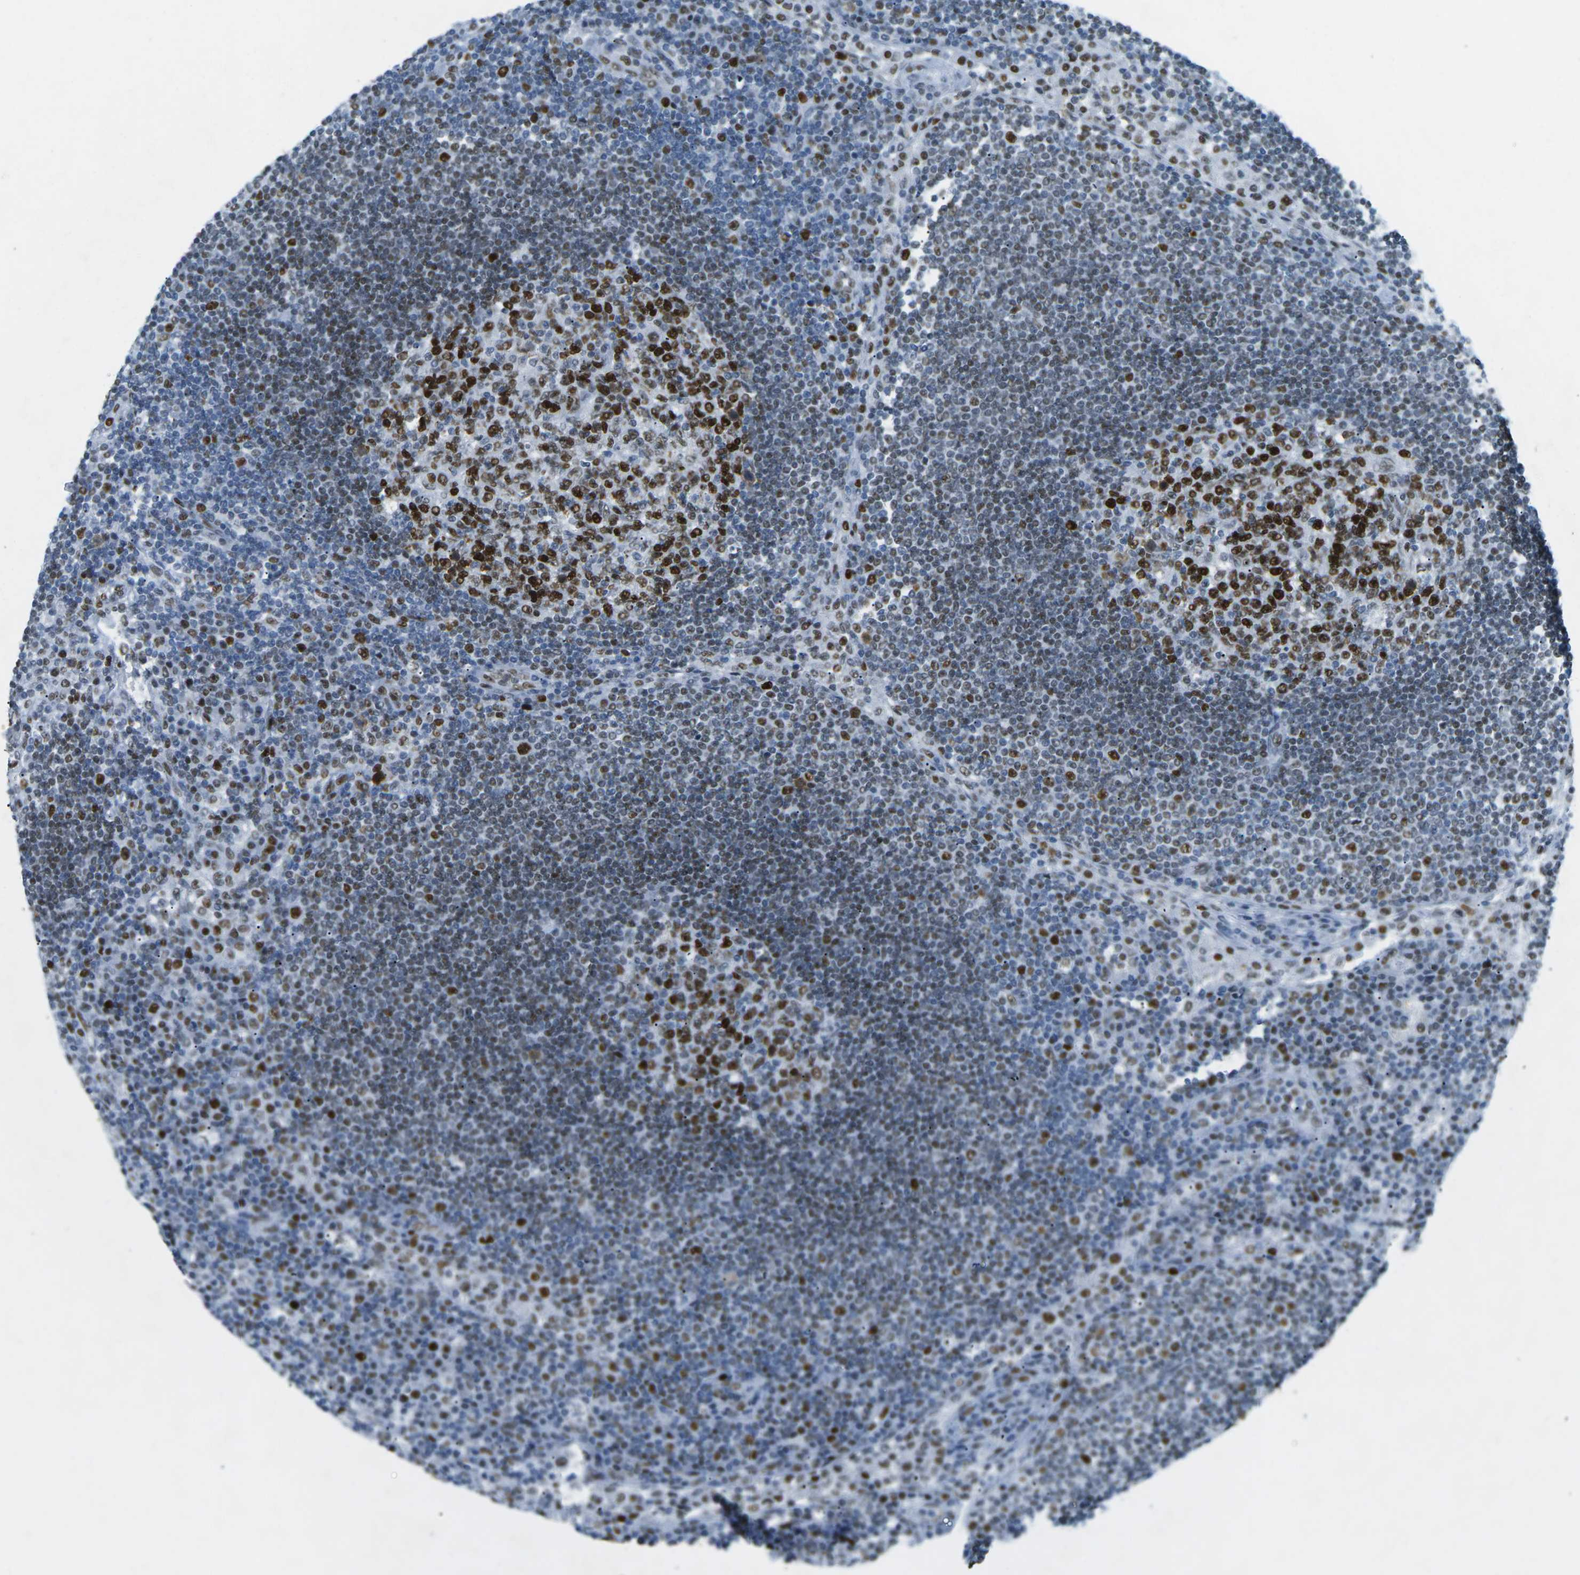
{"staining": {"intensity": "strong", "quantity": ">75%", "location": "nuclear"}, "tissue": "lymph node", "cell_type": "Germinal center cells", "image_type": "normal", "snomed": [{"axis": "morphology", "description": "Normal tissue, NOS"}, {"axis": "topography", "description": "Lymph node"}], "caption": "An immunohistochemistry histopathology image of unremarkable tissue is shown. Protein staining in brown labels strong nuclear positivity in lymph node within germinal center cells. (brown staining indicates protein expression, while blue staining denotes nuclei).", "gene": "RB1", "patient": {"sex": "female", "age": 53}}